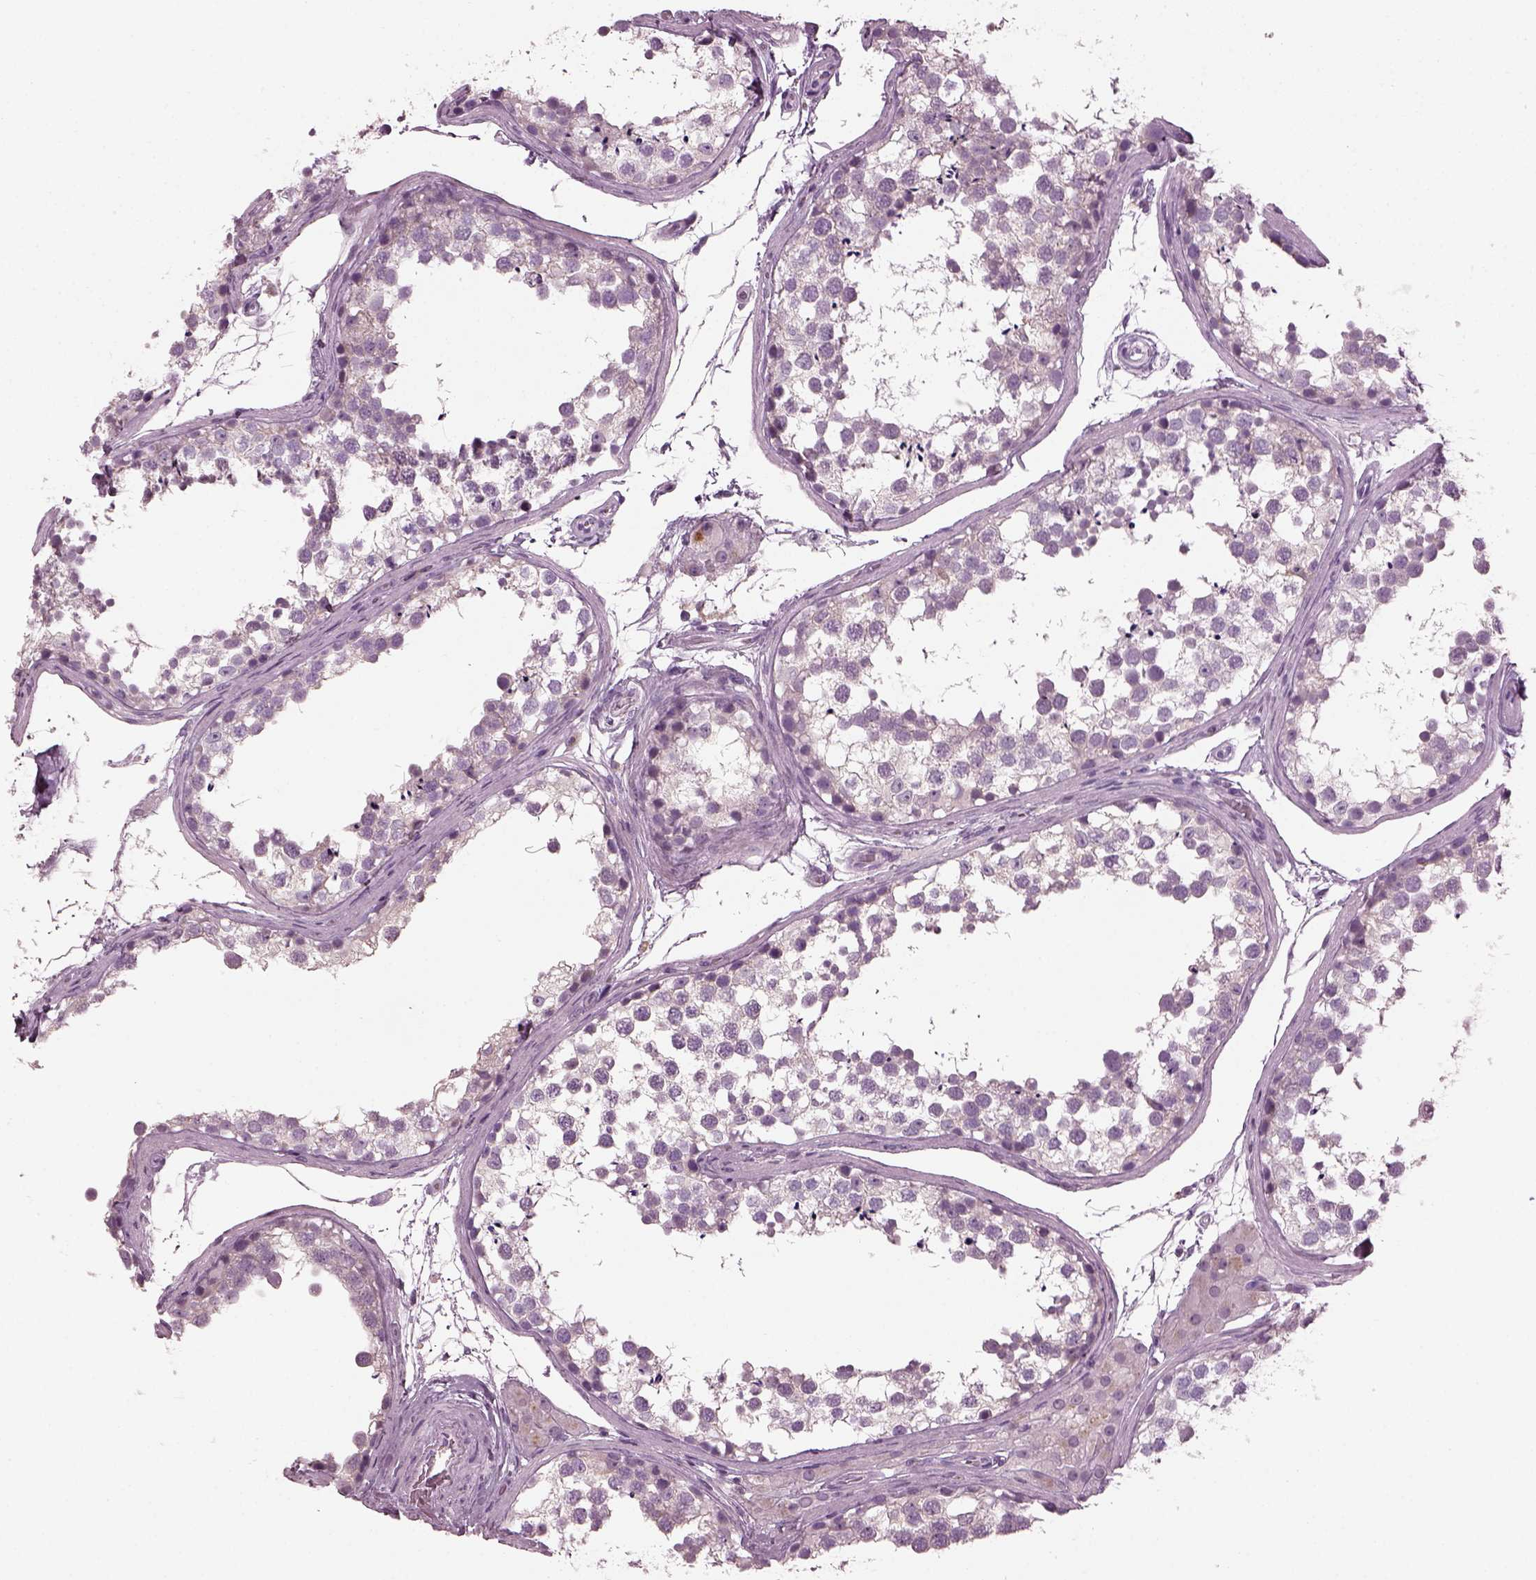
{"staining": {"intensity": "negative", "quantity": "none", "location": "none"}, "tissue": "testis", "cell_type": "Cells in seminiferous ducts", "image_type": "normal", "snomed": [{"axis": "morphology", "description": "Normal tissue, NOS"}, {"axis": "morphology", "description": "Seminoma, NOS"}, {"axis": "topography", "description": "Testis"}], "caption": "Immunohistochemistry histopathology image of benign testis: testis stained with DAB demonstrates no significant protein expression in cells in seminiferous ducts. The staining is performed using DAB brown chromogen with nuclei counter-stained in using hematoxylin.", "gene": "TMEM231", "patient": {"sex": "male", "age": 65}}